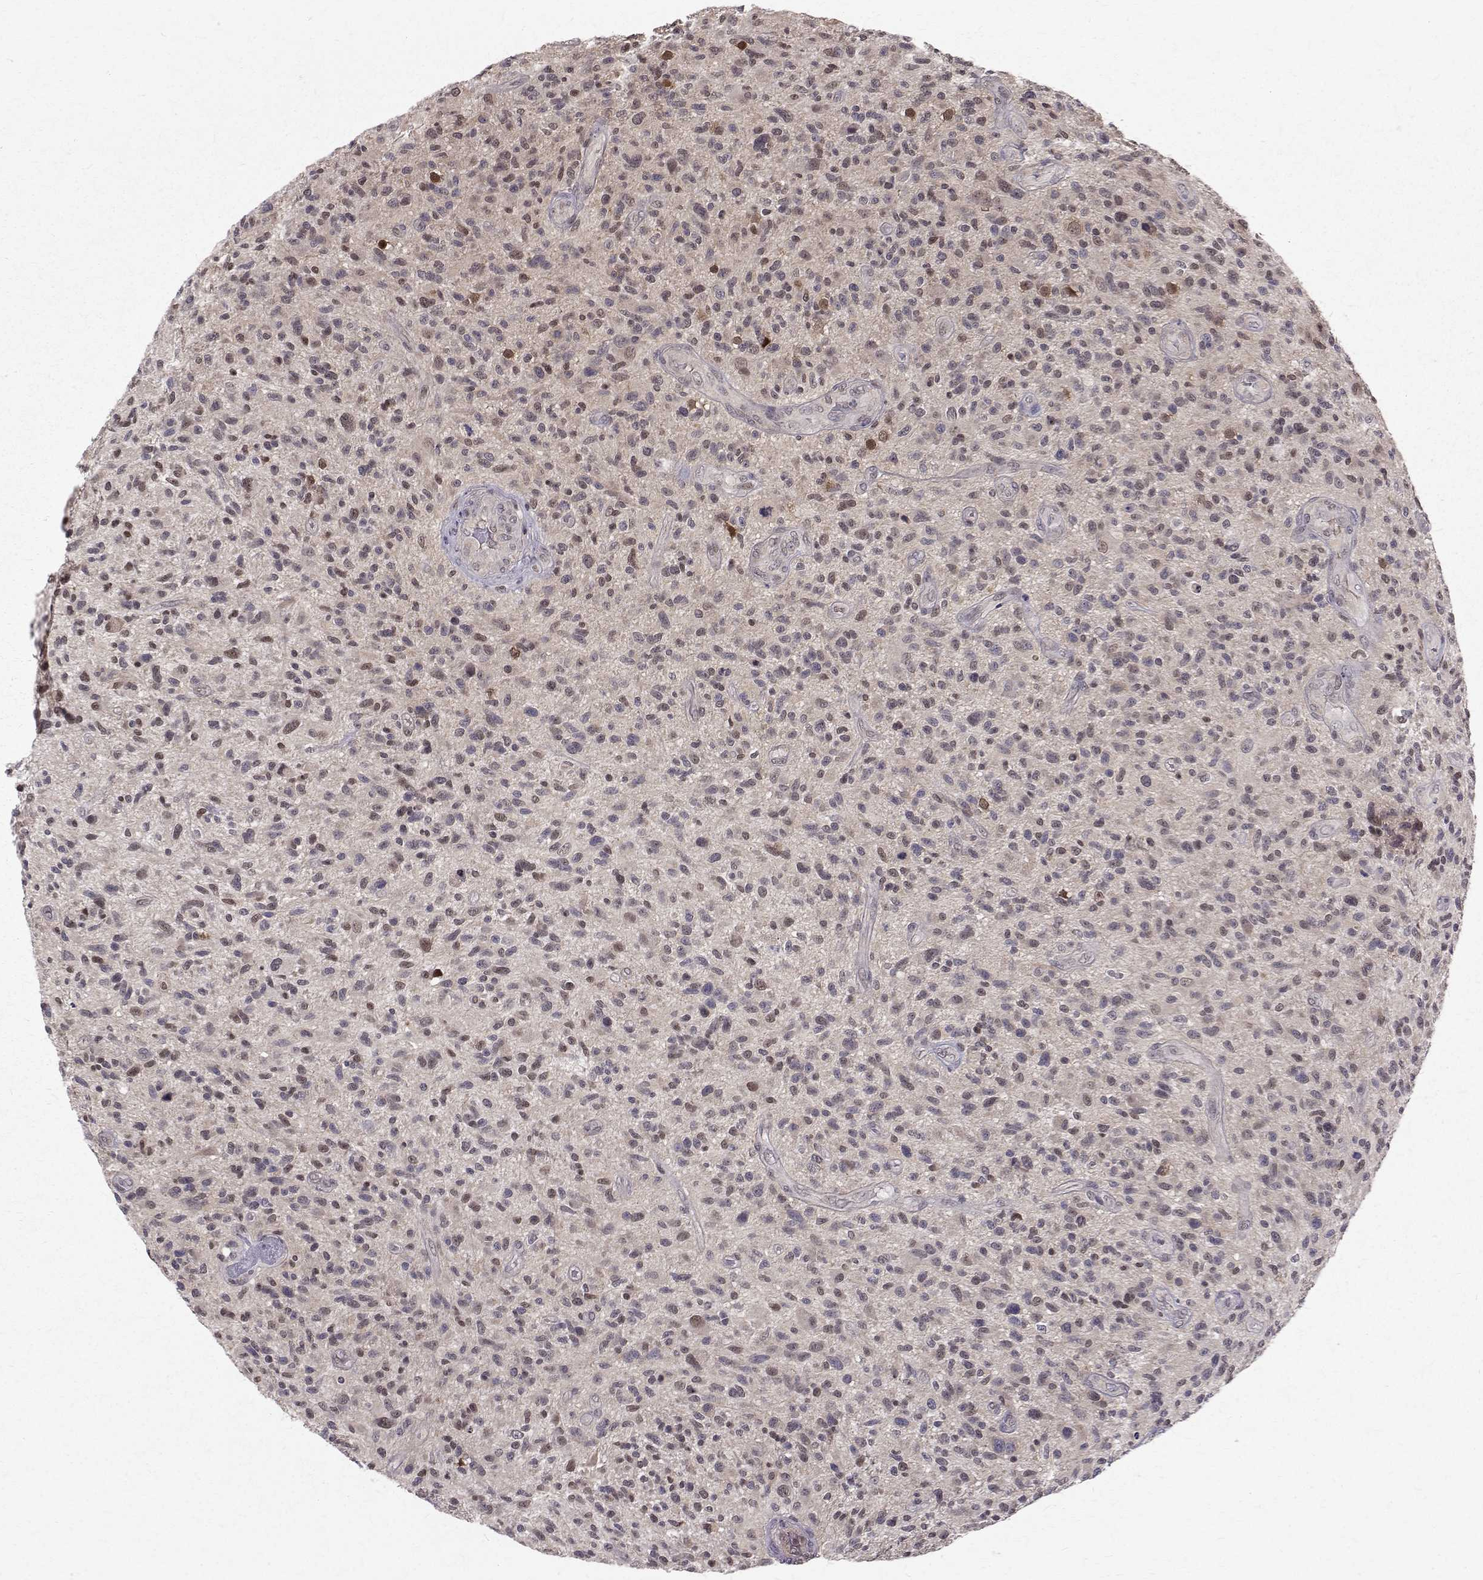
{"staining": {"intensity": "moderate", "quantity": "<25%", "location": "nuclear"}, "tissue": "glioma", "cell_type": "Tumor cells", "image_type": "cancer", "snomed": [{"axis": "morphology", "description": "Glioma, malignant, High grade"}, {"axis": "topography", "description": "Brain"}], "caption": "Moderate nuclear positivity is seen in about <25% of tumor cells in glioma.", "gene": "NIF3L1", "patient": {"sex": "male", "age": 47}}